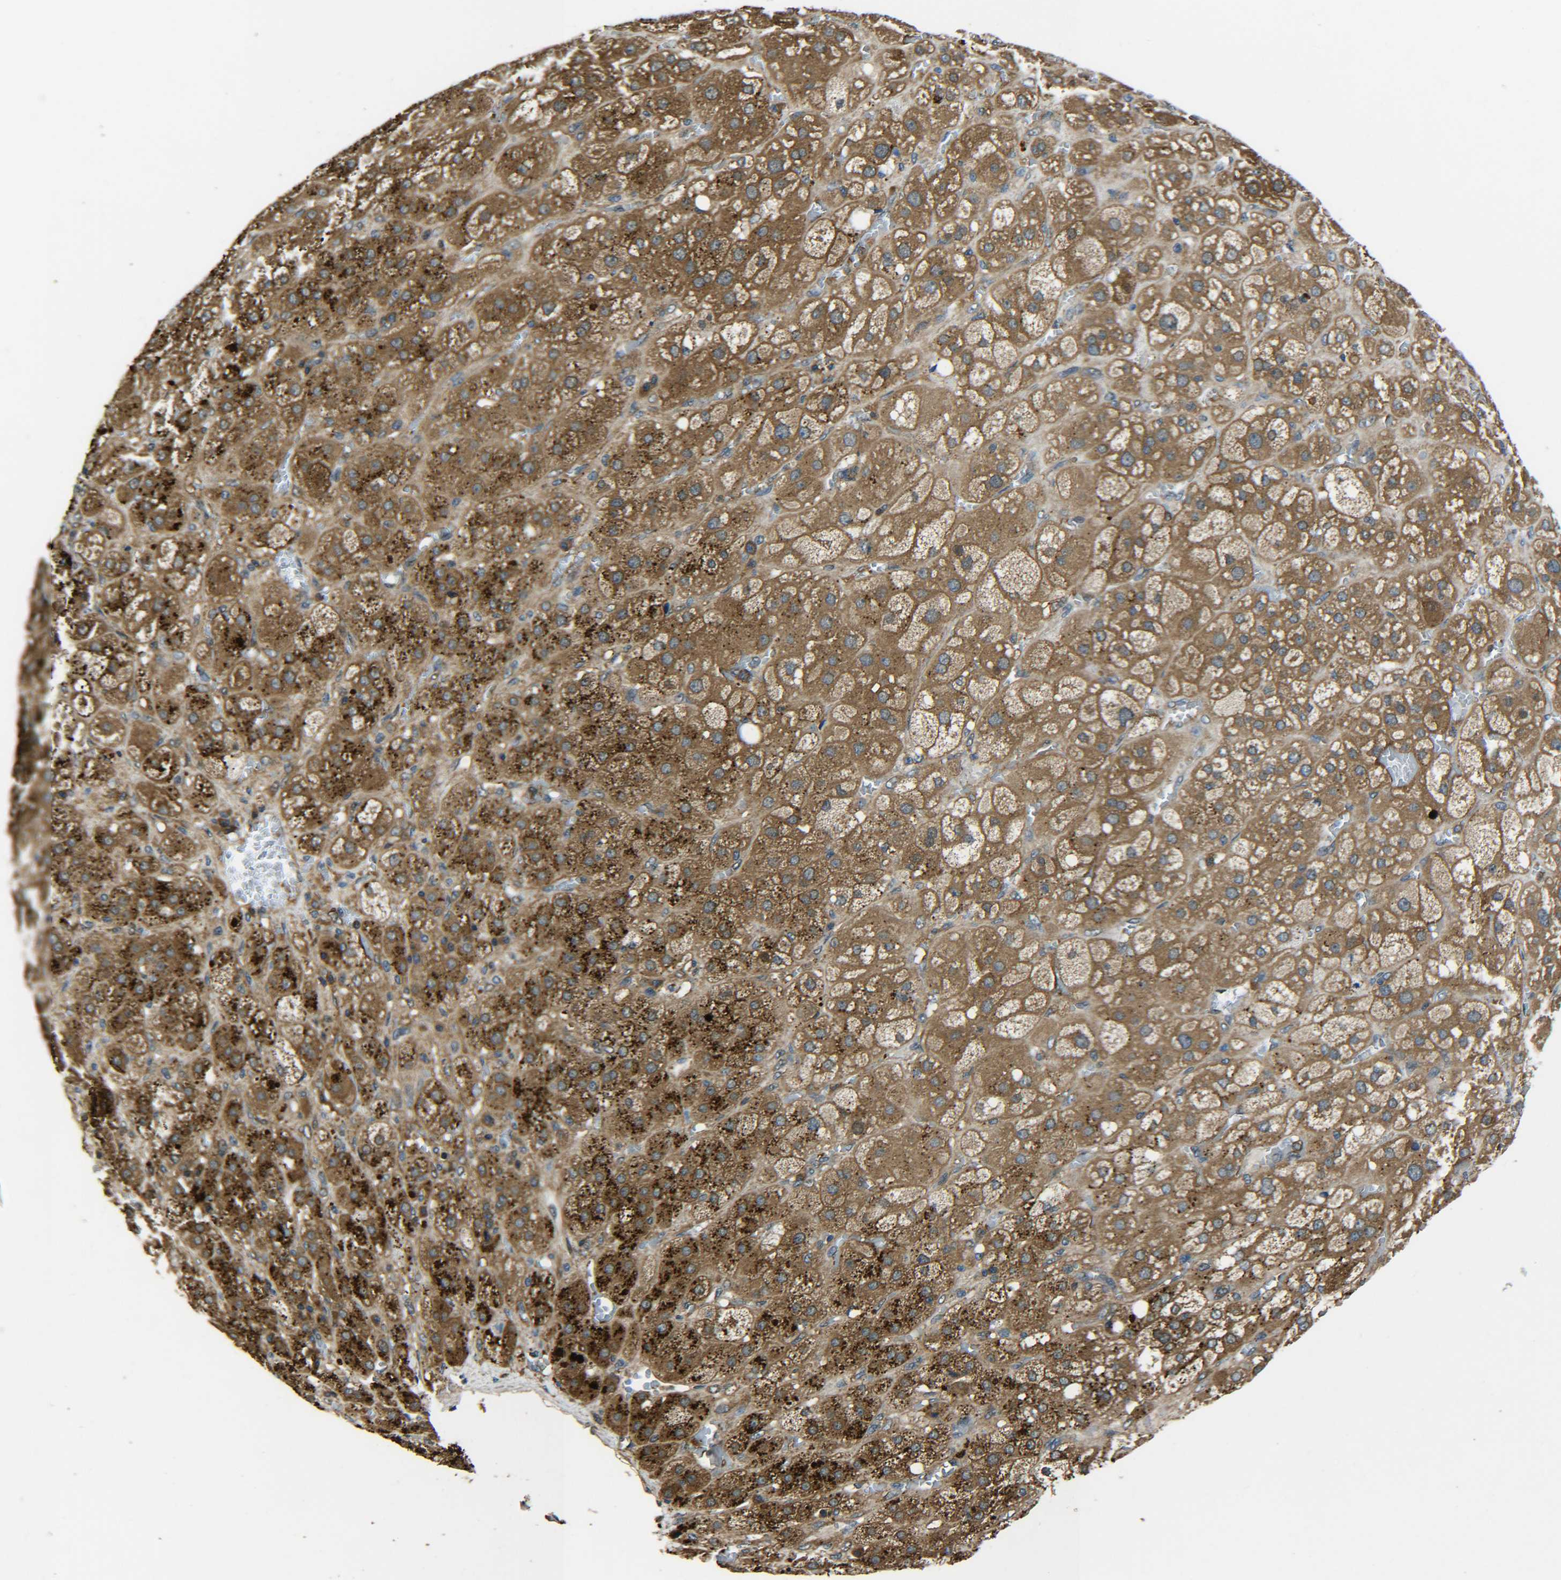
{"staining": {"intensity": "moderate", "quantity": ">75%", "location": "cytoplasmic/membranous"}, "tissue": "adrenal gland", "cell_type": "Glandular cells", "image_type": "normal", "snomed": [{"axis": "morphology", "description": "Normal tissue, NOS"}, {"axis": "topography", "description": "Adrenal gland"}], "caption": "Human adrenal gland stained with a brown dye shows moderate cytoplasmic/membranous positive positivity in approximately >75% of glandular cells.", "gene": "PREB", "patient": {"sex": "female", "age": 47}}